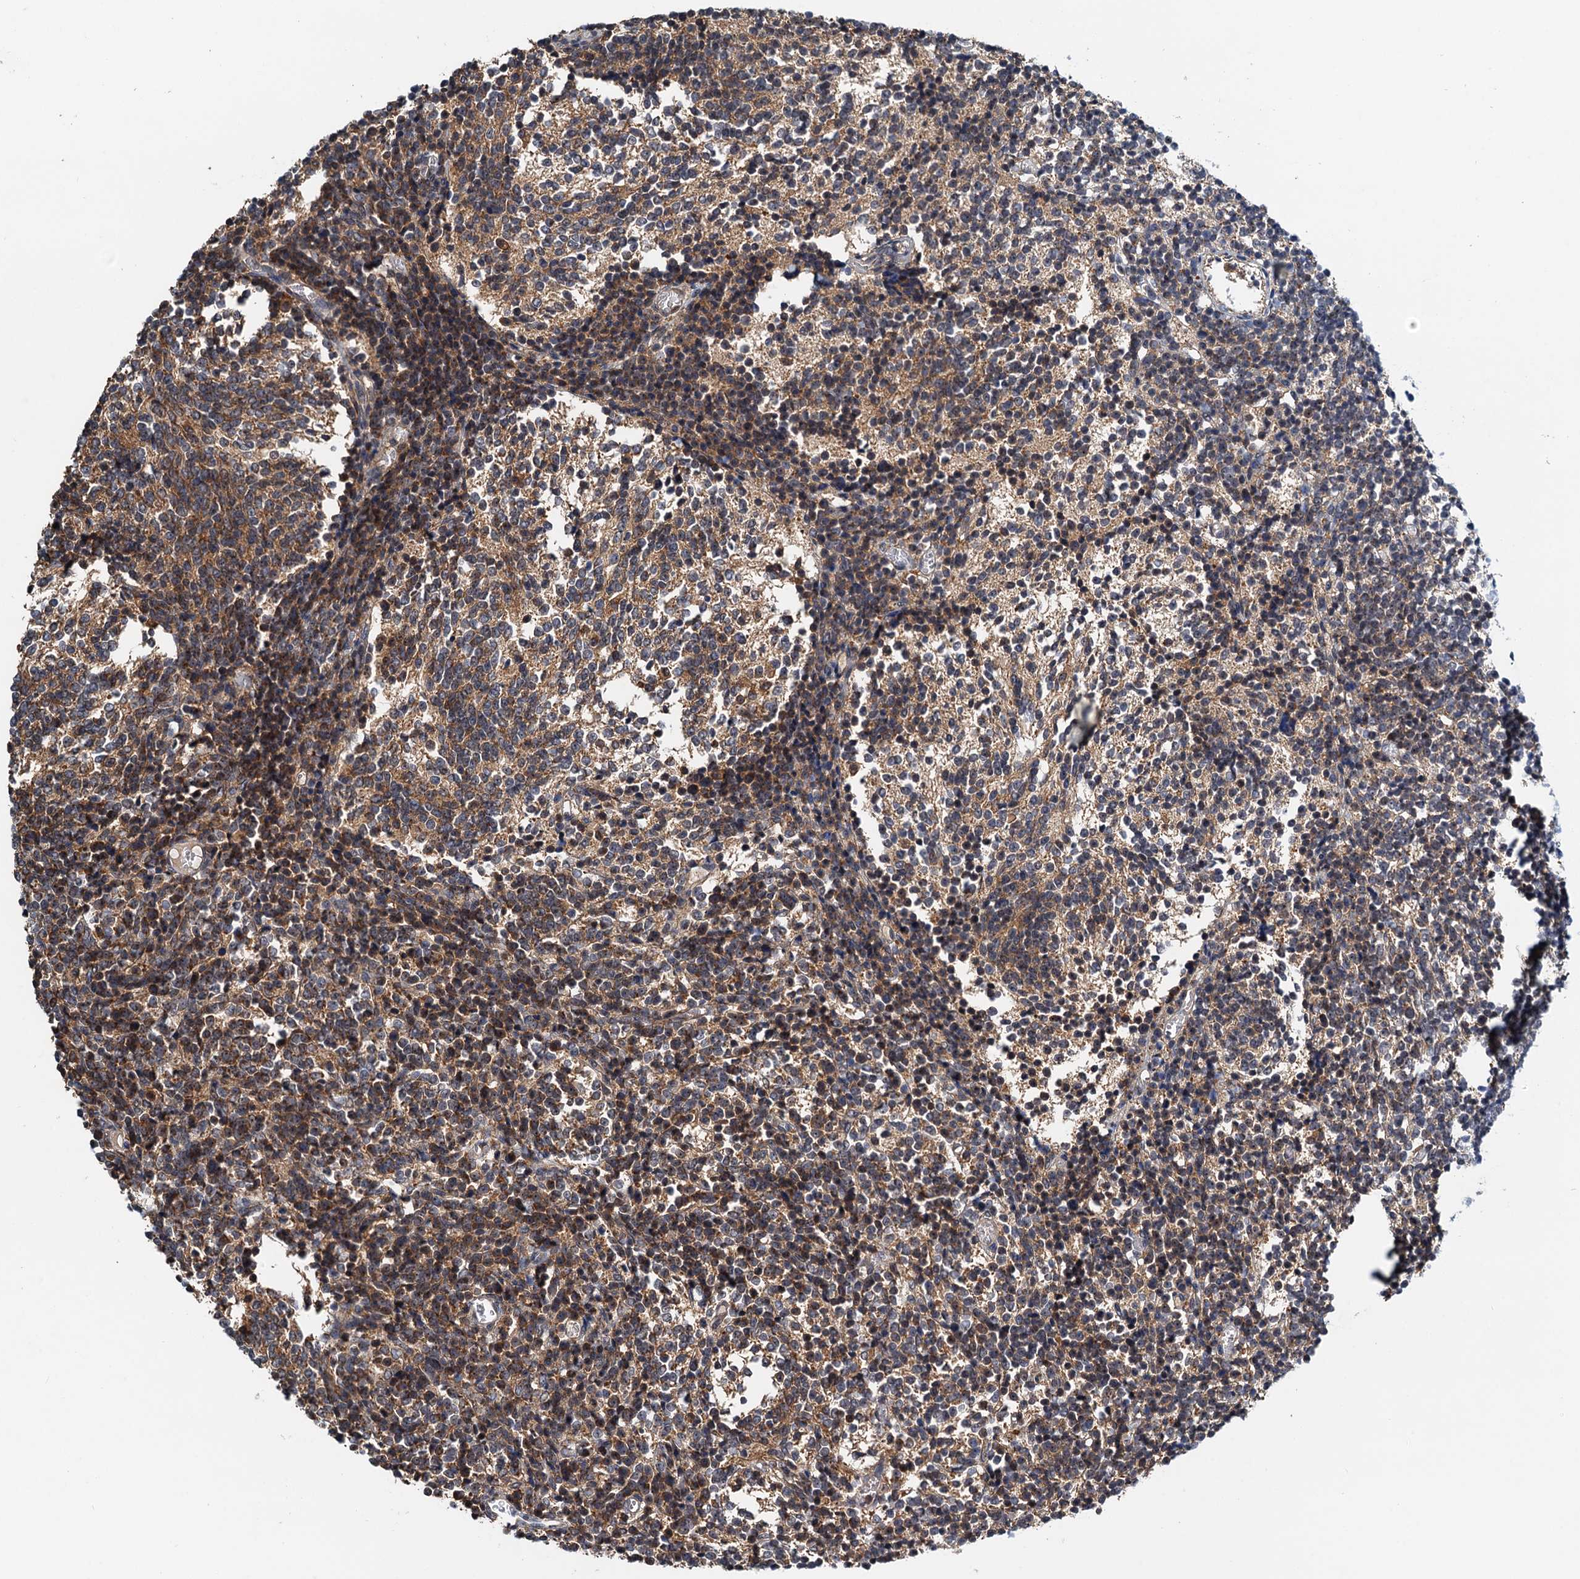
{"staining": {"intensity": "moderate", "quantity": "25%-75%", "location": "cytoplasmic/membranous"}, "tissue": "glioma", "cell_type": "Tumor cells", "image_type": "cancer", "snomed": [{"axis": "morphology", "description": "Glioma, malignant, Low grade"}, {"axis": "topography", "description": "Brain"}], "caption": "Immunohistochemistry micrograph of neoplastic tissue: human glioma stained using immunohistochemistry (IHC) displays medium levels of moderate protein expression localized specifically in the cytoplasmic/membranous of tumor cells, appearing as a cytoplasmic/membranous brown color.", "gene": "USP6NL", "patient": {"sex": "female", "age": 1}}